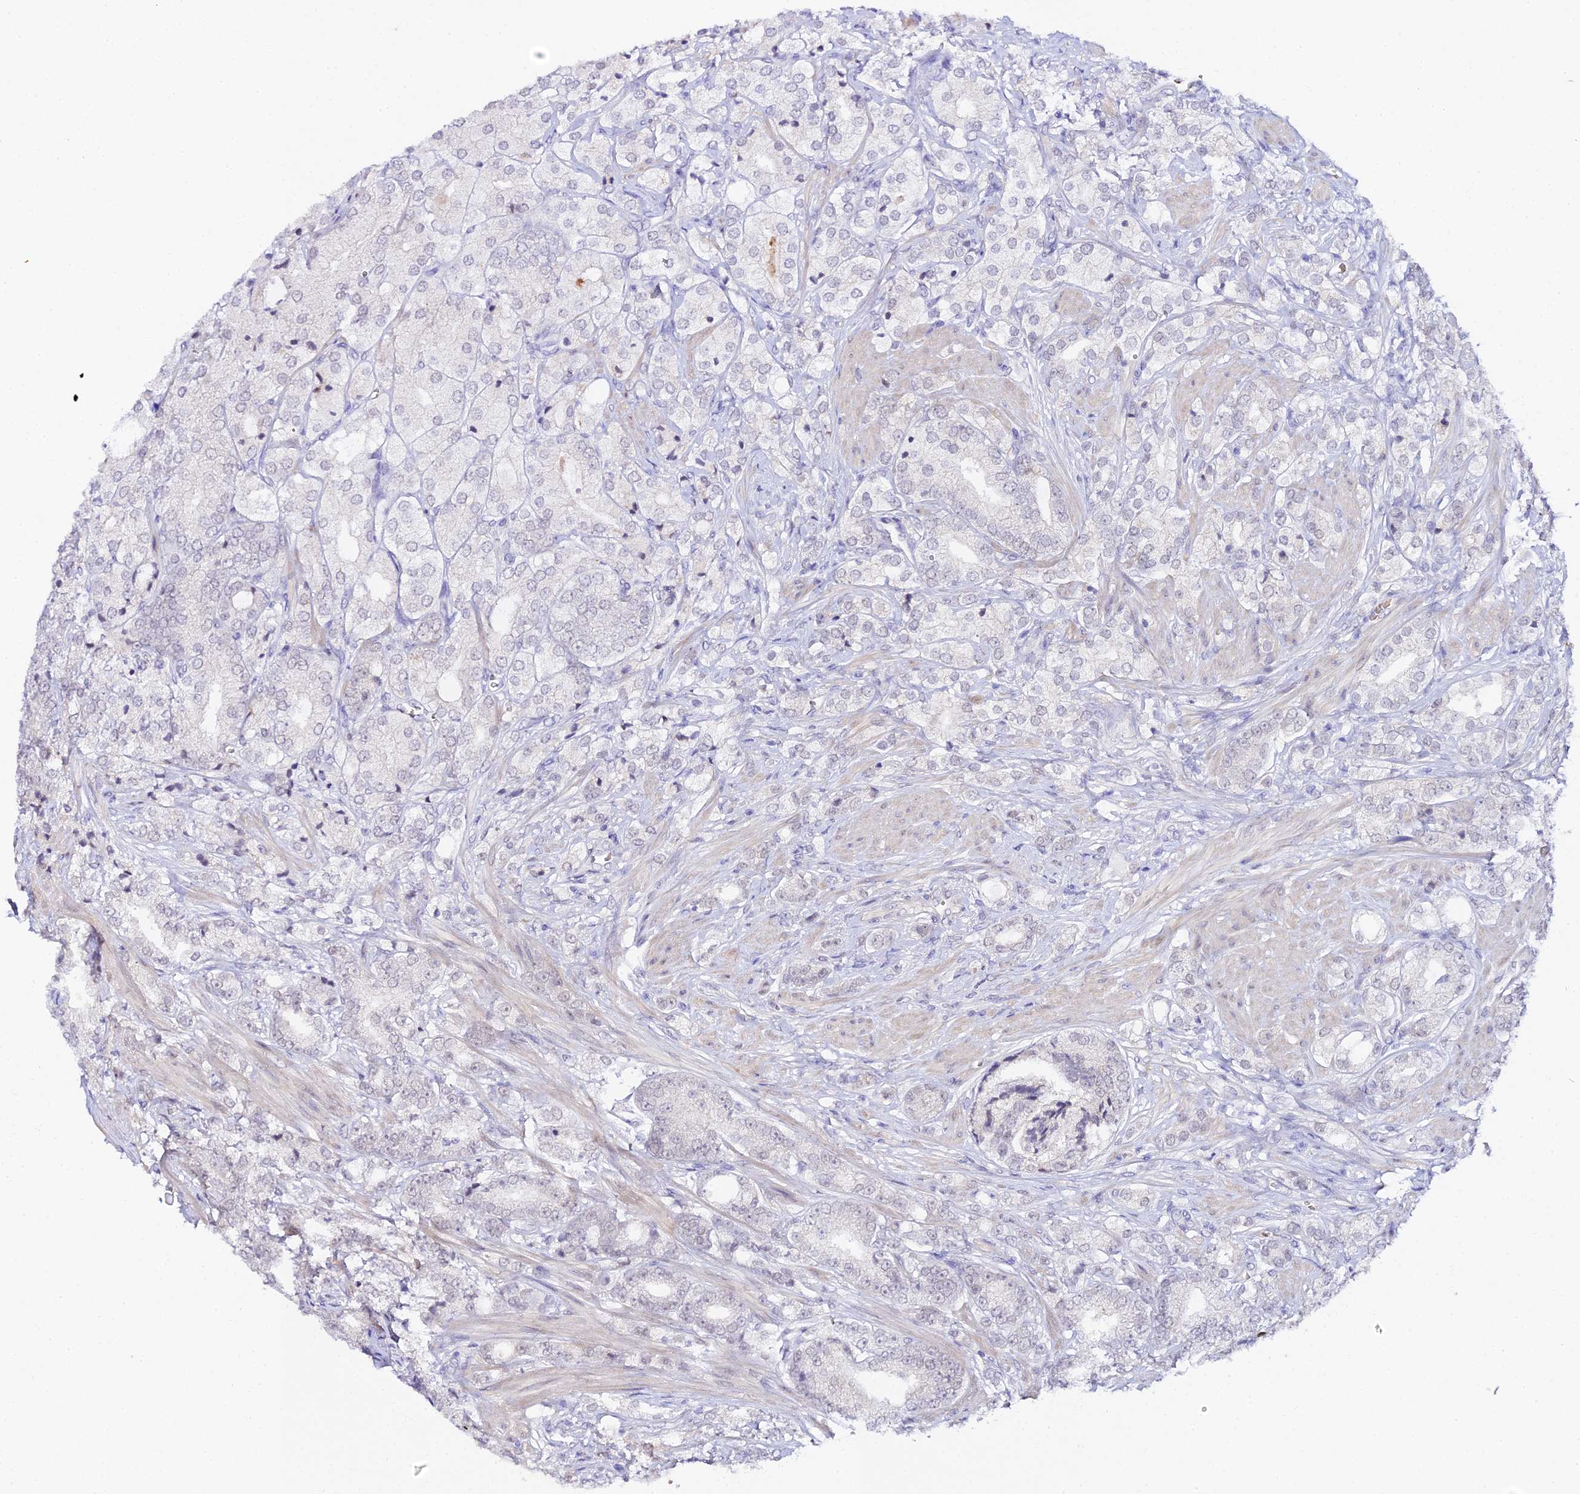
{"staining": {"intensity": "negative", "quantity": "none", "location": "none"}, "tissue": "prostate cancer", "cell_type": "Tumor cells", "image_type": "cancer", "snomed": [{"axis": "morphology", "description": "Adenocarcinoma, High grade"}, {"axis": "topography", "description": "Prostate"}], "caption": "DAB (3,3'-diaminobenzidine) immunohistochemical staining of high-grade adenocarcinoma (prostate) reveals no significant positivity in tumor cells.", "gene": "CFAP45", "patient": {"sex": "male", "age": 50}}